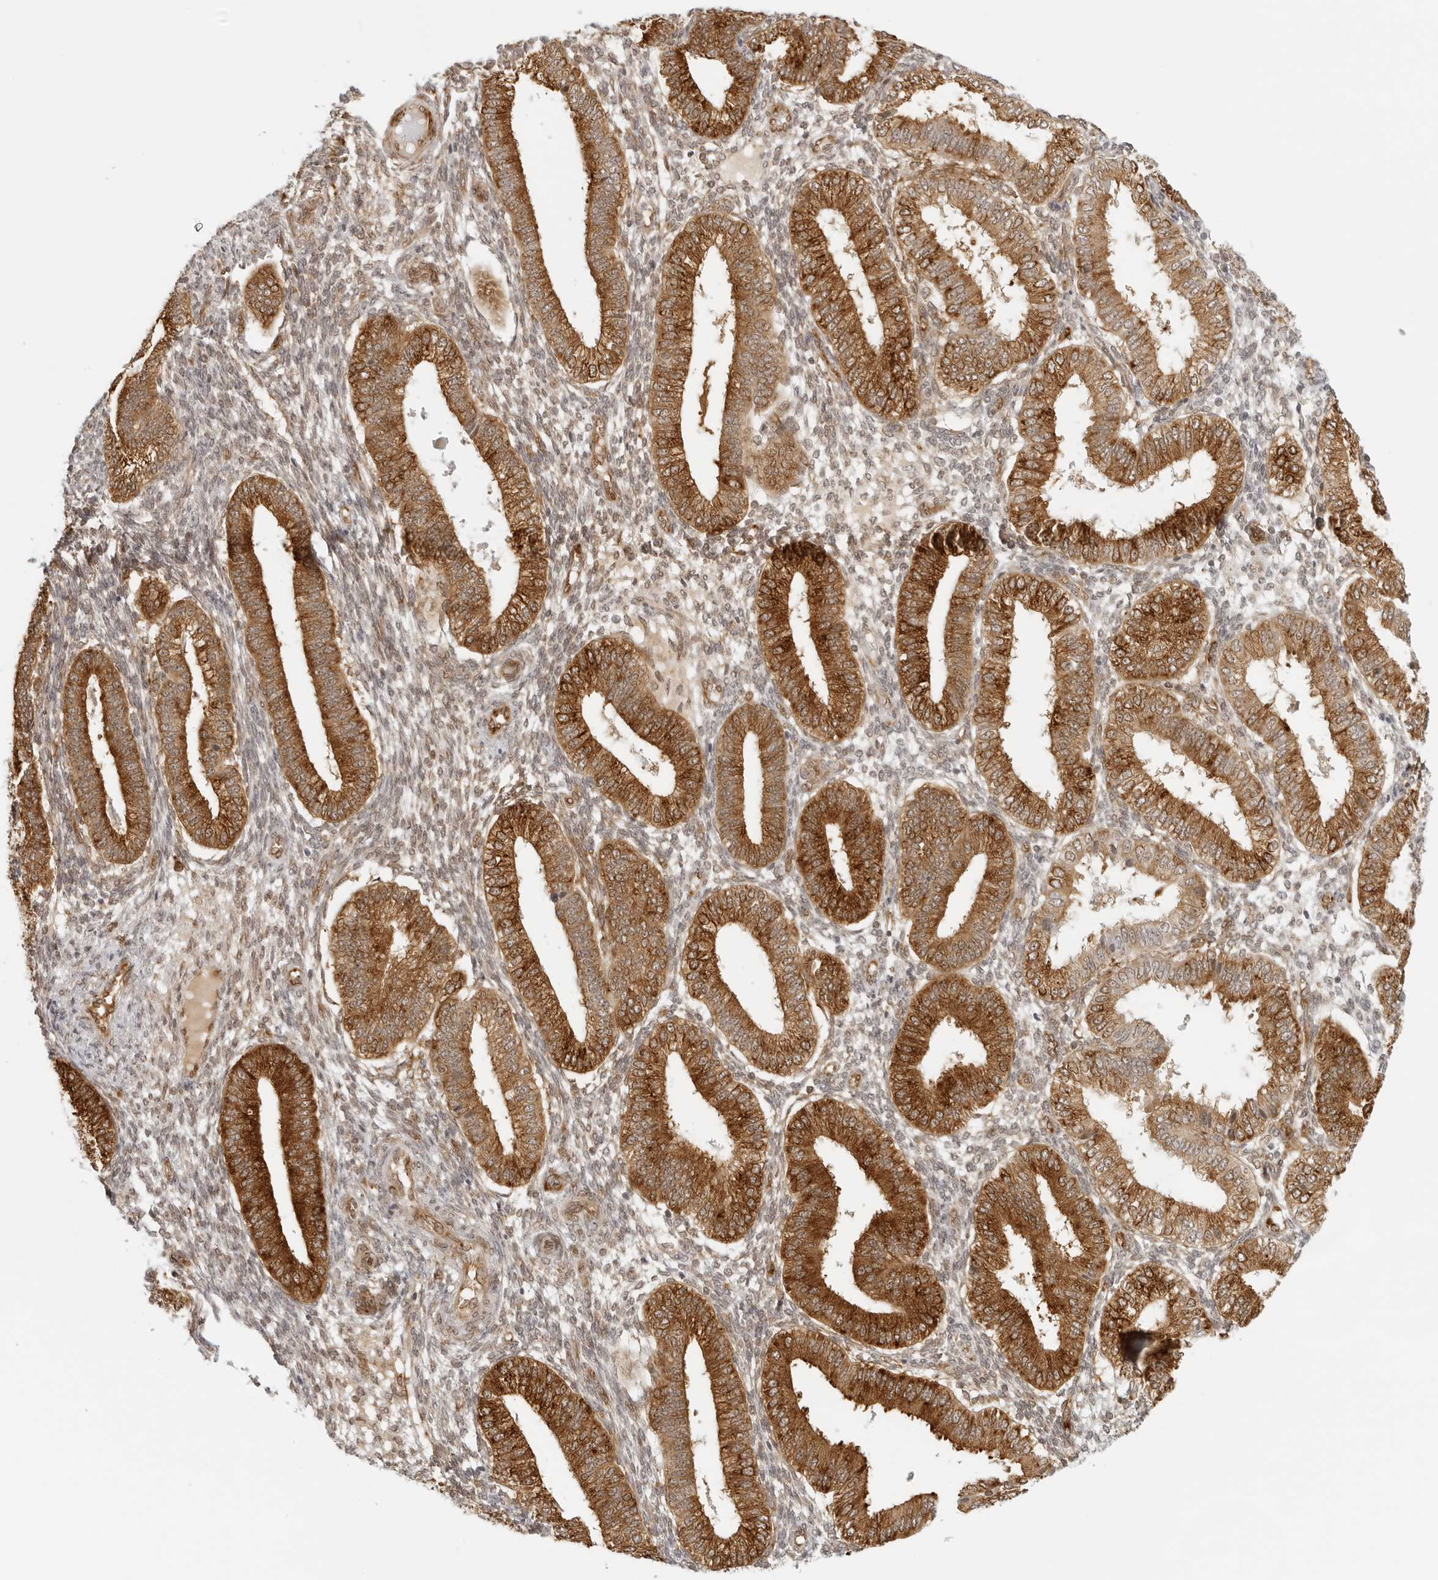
{"staining": {"intensity": "moderate", "quantity": ">75%", "location": "cytoplasmic/membranous,nuclear"}, "tissue": "endometrium", "cell_type": "Cells in endometrial stroma", "image_type": "normal", "snomed": [{"axis": "morphology", "description": "Normal tissue, NOS"}, {"axis": "topography", "description": "Endometrium"}], "caption": "Immunohistochemical staining of unremarkable endometrium shows moderate cytoplasmic/membranous,nuclear protein expression in about >75% of cells in endometrial stroma.", "gene": "EIF4G1", "patient": {"sex": "female", "age": 39}}